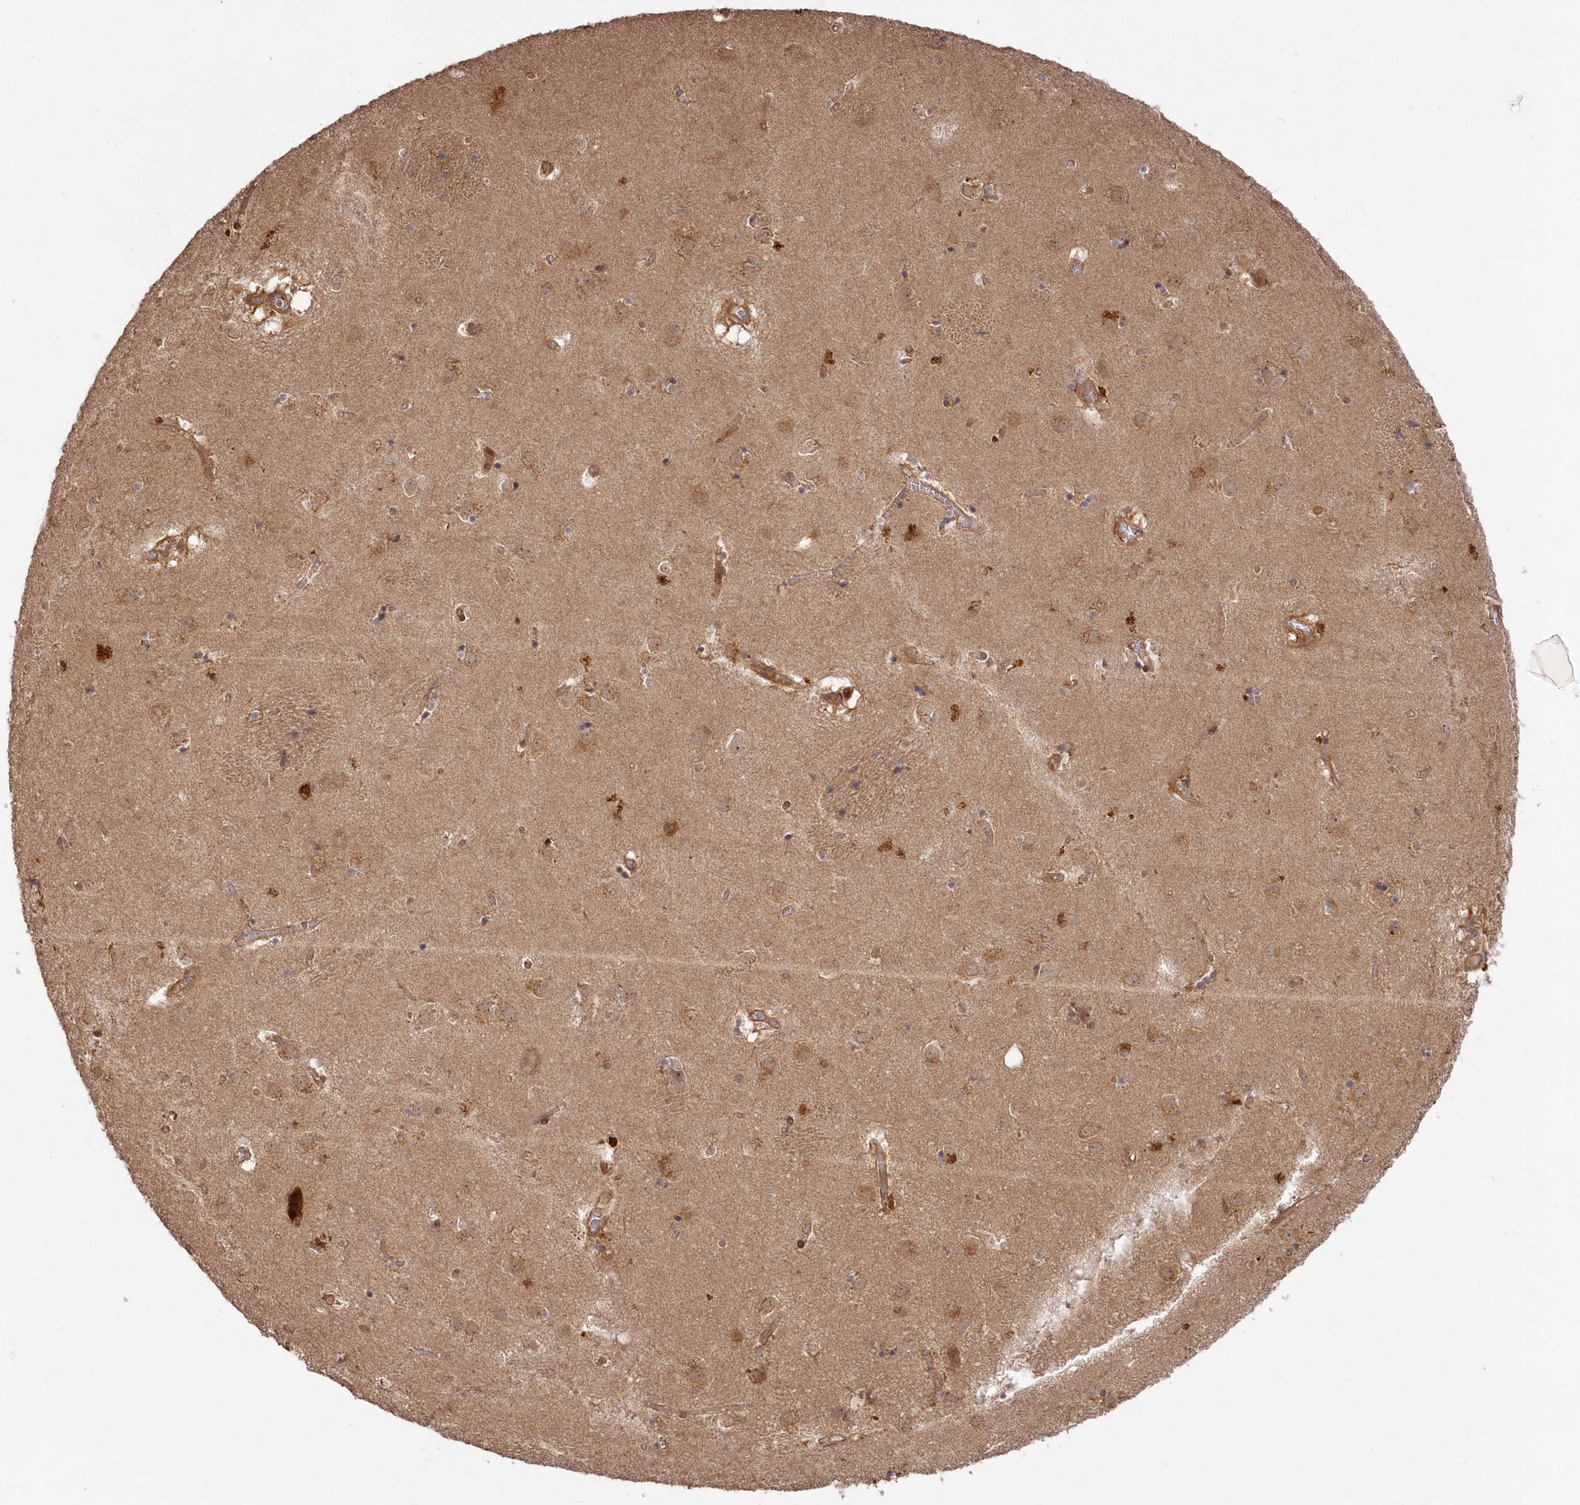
{"staining": {"intensity": "moderate", "quantity": "<25%", "location": "cytoplasmic/membranous"}, "tissue": "caudate", "cell_type": "Glial cells", "image_type": "normal", "snomed": [{"axis": "morphology", "description": "Normal tissue, NOS"}, {"axis": "topography", "description": "Lateral ventricle wall"}], "caption": "DAB immunohistochemical staining of unremarkable human caudate reveals moderate cytoplasmic/membranous protein expression in about <25% of glial cells.", "gene": "TBCA", "patient": {"sex": "male", "age": 70}}